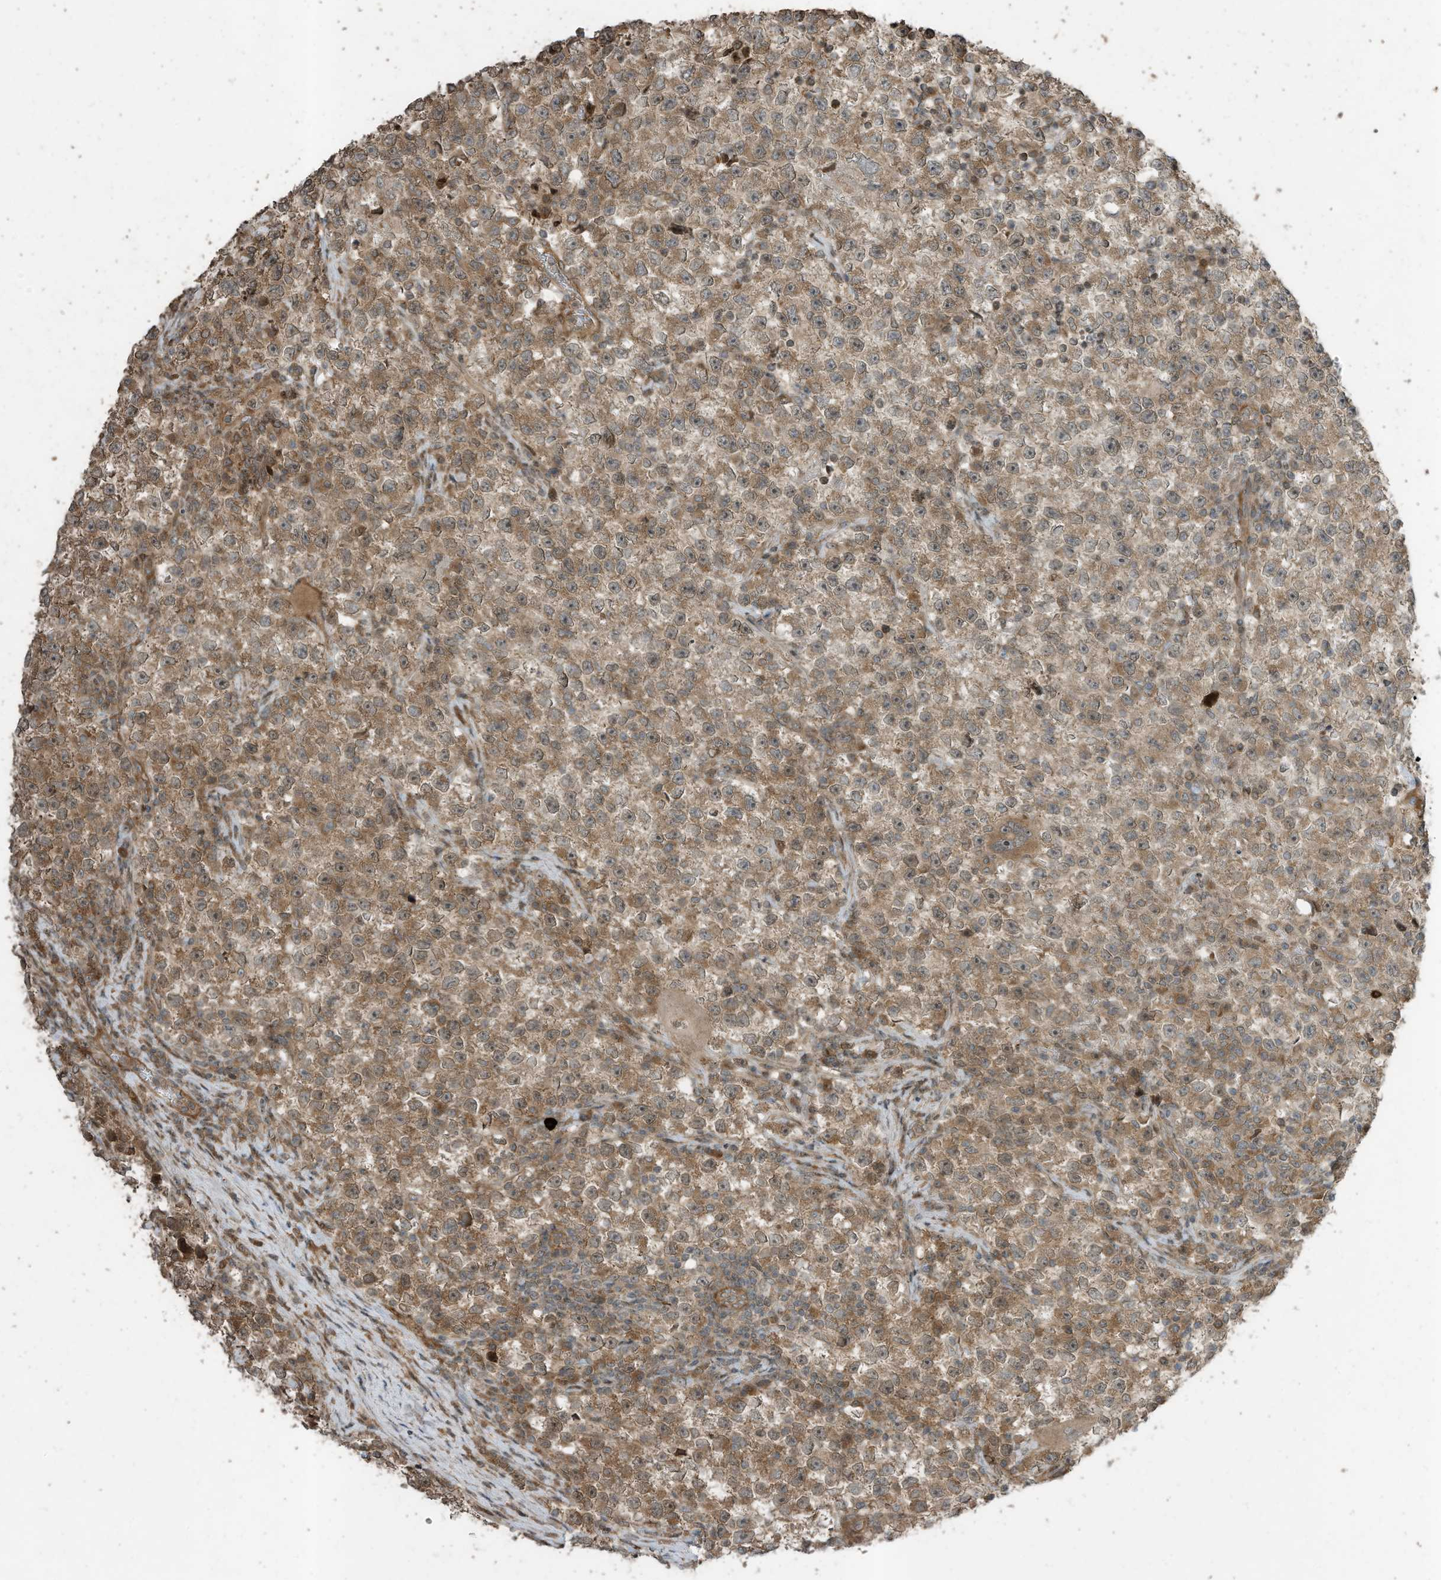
{"staining": {"intensity": "moderate", "quantity": ">75%", "location": "cytoplasmic/membranous"}, "tissue": "testis cancer", "cell_type": "Tumor cells", "image_type": "cancer", "snomed": [{"axis": "morphology", "description": "Seminoma, NOS"}, {"axis": "topography", "description": "Testis"}], "caption": "A micrograph of human seminoma (testis) stained for a protein reveals moderate cytoplasmic/membranous brown staining in tumor cells.", "gene": "ZNF653", "patient": {"sex": "male", "age": 22}}